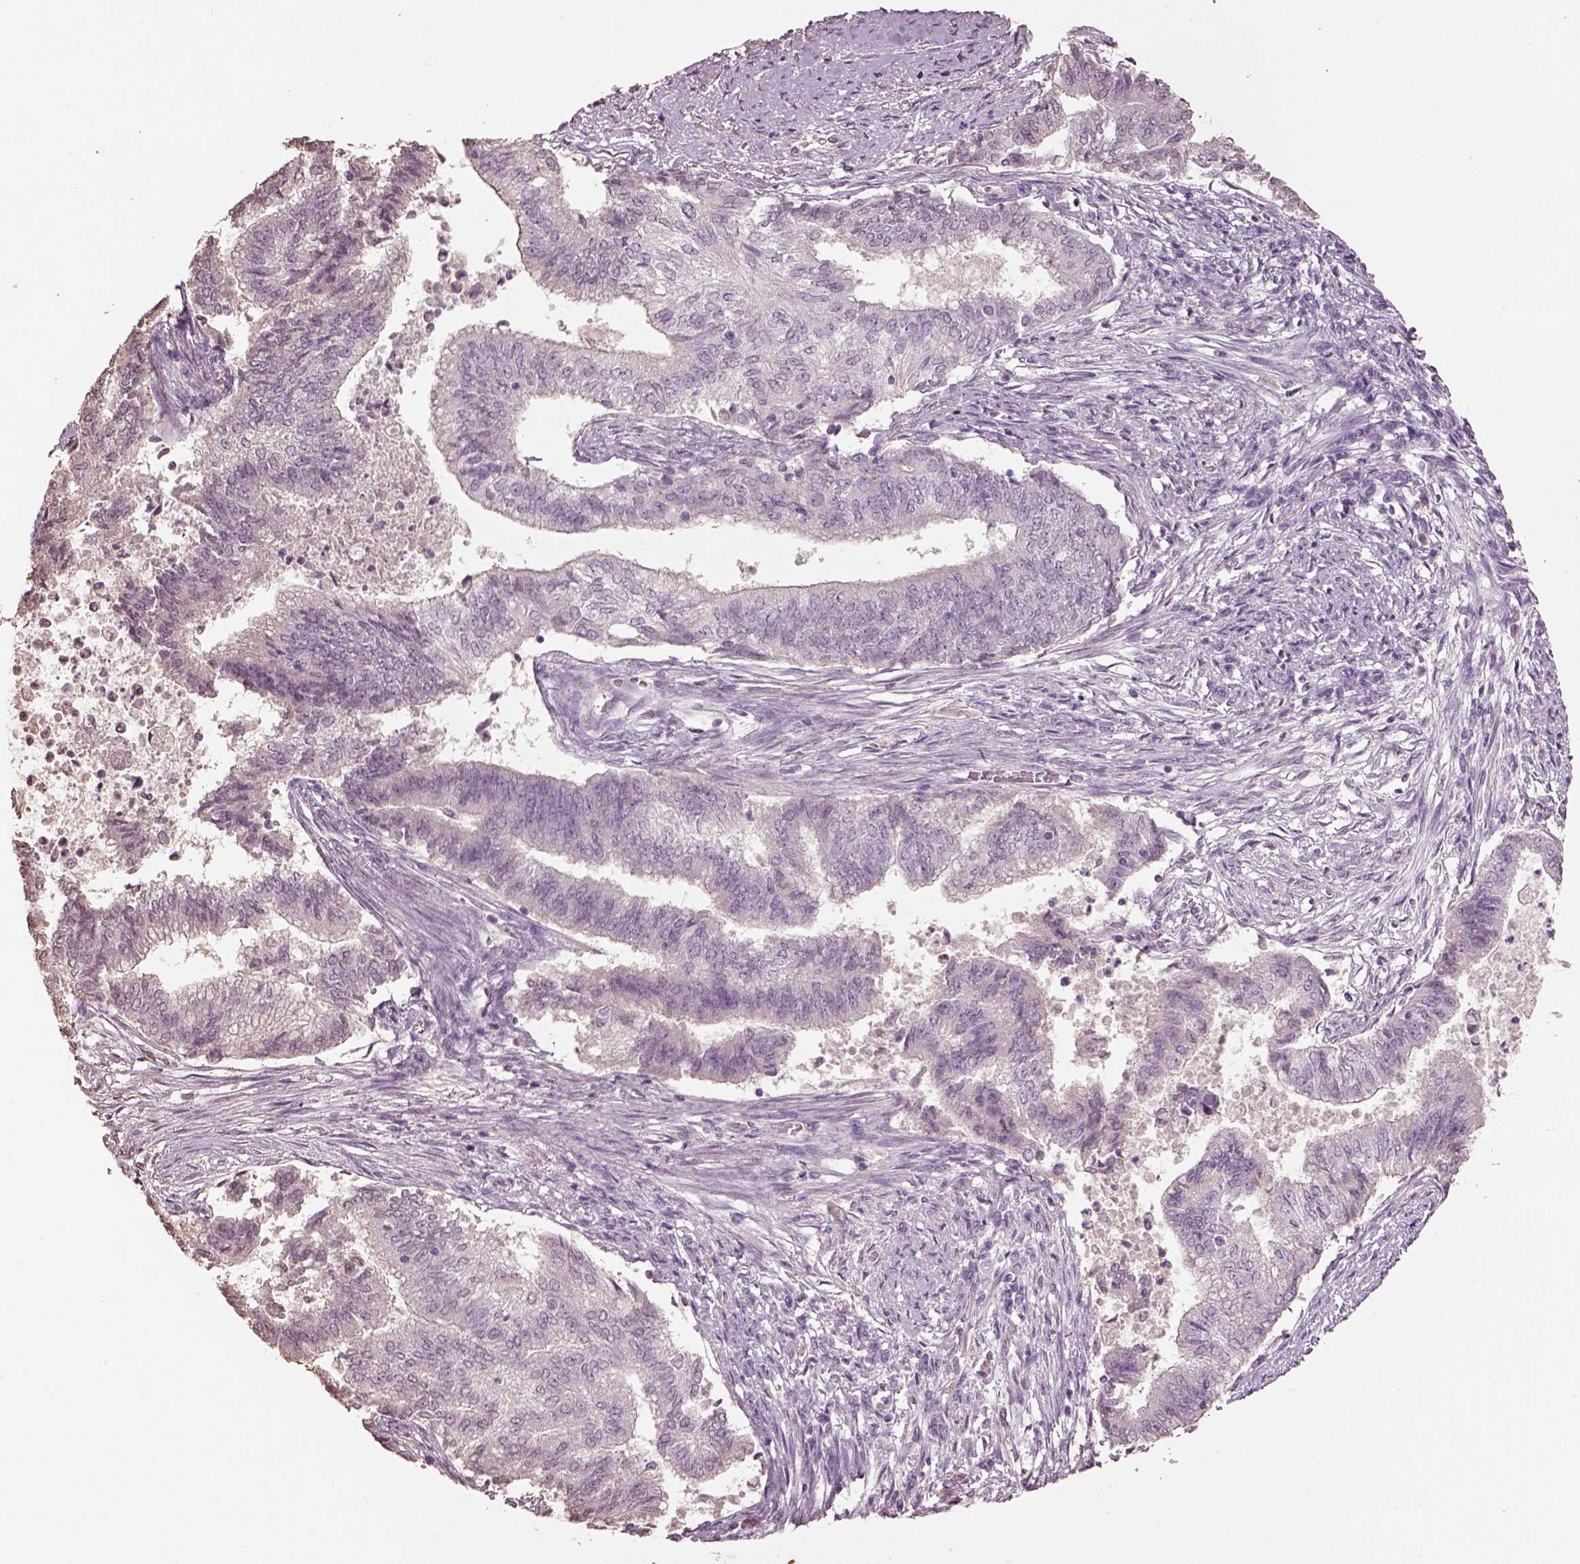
{"staining": {"intensity": "negative", "quantity": "none", "location": "none"}, "tissue": "endometrial cancer", "cell_type": "Tumor cells", "image_type": "cancer", "snomed": [{"axis": "morphology", "description": "Adenocarcinoma, NOS"}, {"axis": "topography", "description": "Endometrium"}], "caption": "Immunohistochemistry (IHC) photomicrograph of neoplastic tissue: endometrial adenocarcinoma stained with DAB exhibits no significant protein staining in tumor cells.", "gene": "KCNIP3", "patient": {"sex": "female", "age": 65}}